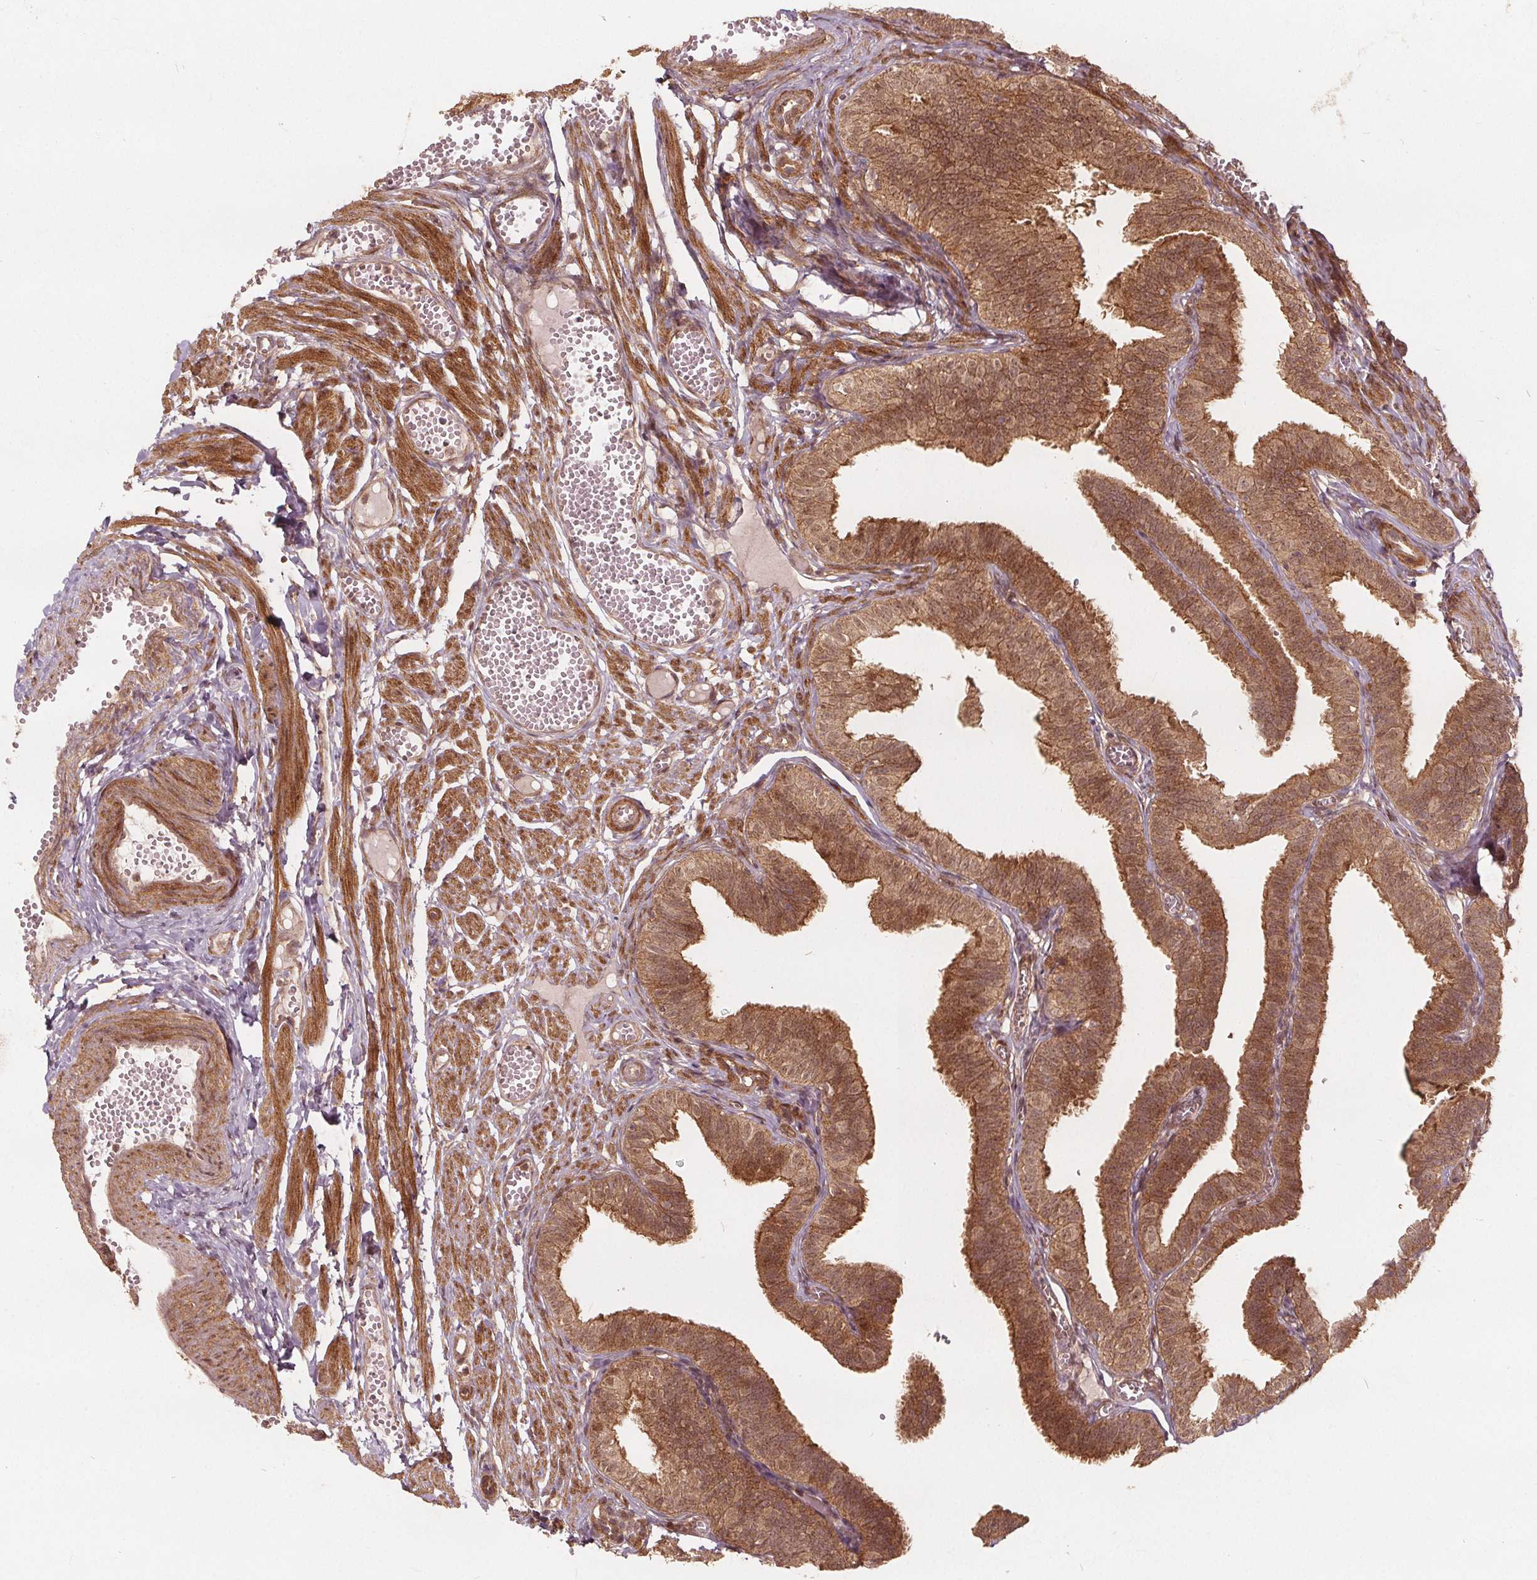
{"staining": {"intensity": "moderate", "quantity": ">75%", "location": "cytoplasmic/membranous,nuclear"}, "tissue": "fallopian tube", "cell_type": "Glandular cells", "image_type": "normal", "snomed": [{"axis": "morphology", "description": "Normal tissue, NOS"}, {"axis": "topography", "description": "Fallopian tube"}], "caption": "Immunohistochemistry (IHC) histopathology image of normal fallopian tube: fallopian tube stained using immunohistochemistry displays medium levels of moderate protein expression localized specifically in the cytoplasmic/membranous,nuclear of glandular cells, appearing as a cytoplasmic/membranous,nuclear brown color.", "gene": "PPP1CB", "patient": {"sex": "female", "age": 25}}